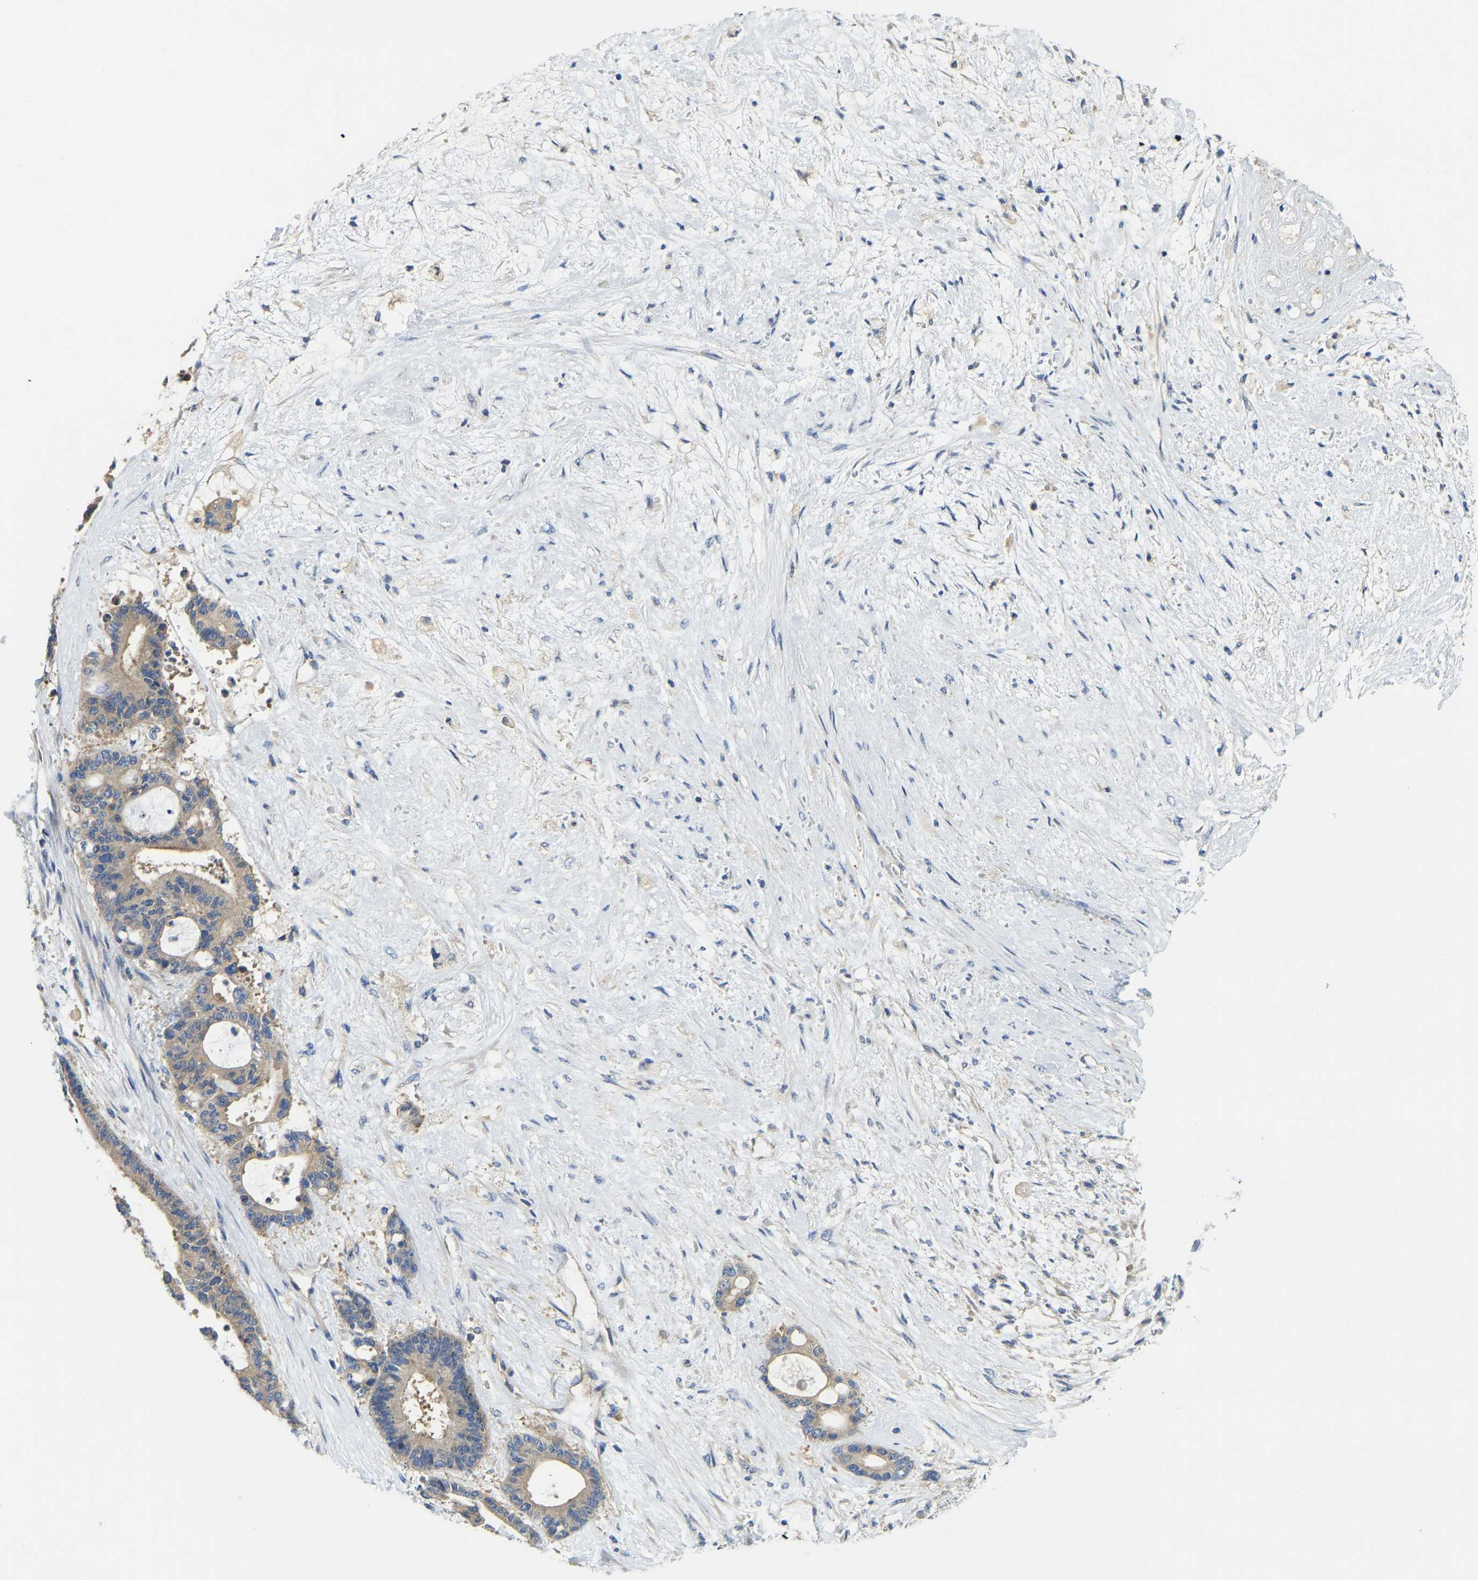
{"staining": {"intensity": "weak", "quantity": ">75%", "location": "cytoplasmic/membranous"}, "tissue": "liver cancer", "cell_type": "Tumor cells", "image_type": "cancer", "snomed": [{"axis": "morphology", "description": "Normal tissue, NOS"}, {"axis": "morphology", "description": "Cholangiocarcinoma"}, {"axis": "topography", "description": "Liver"}, {"axis": "topography", "description": "Peripheral nerve tissue"}], "caption": "Weak cytoplasmic/membranous protein staining is appreciated in about >75% of tumor cells in cholangiocarcinoma (liver).", "gene": "PPP3CA", "patient": {"sex": "female", "age": 73}}